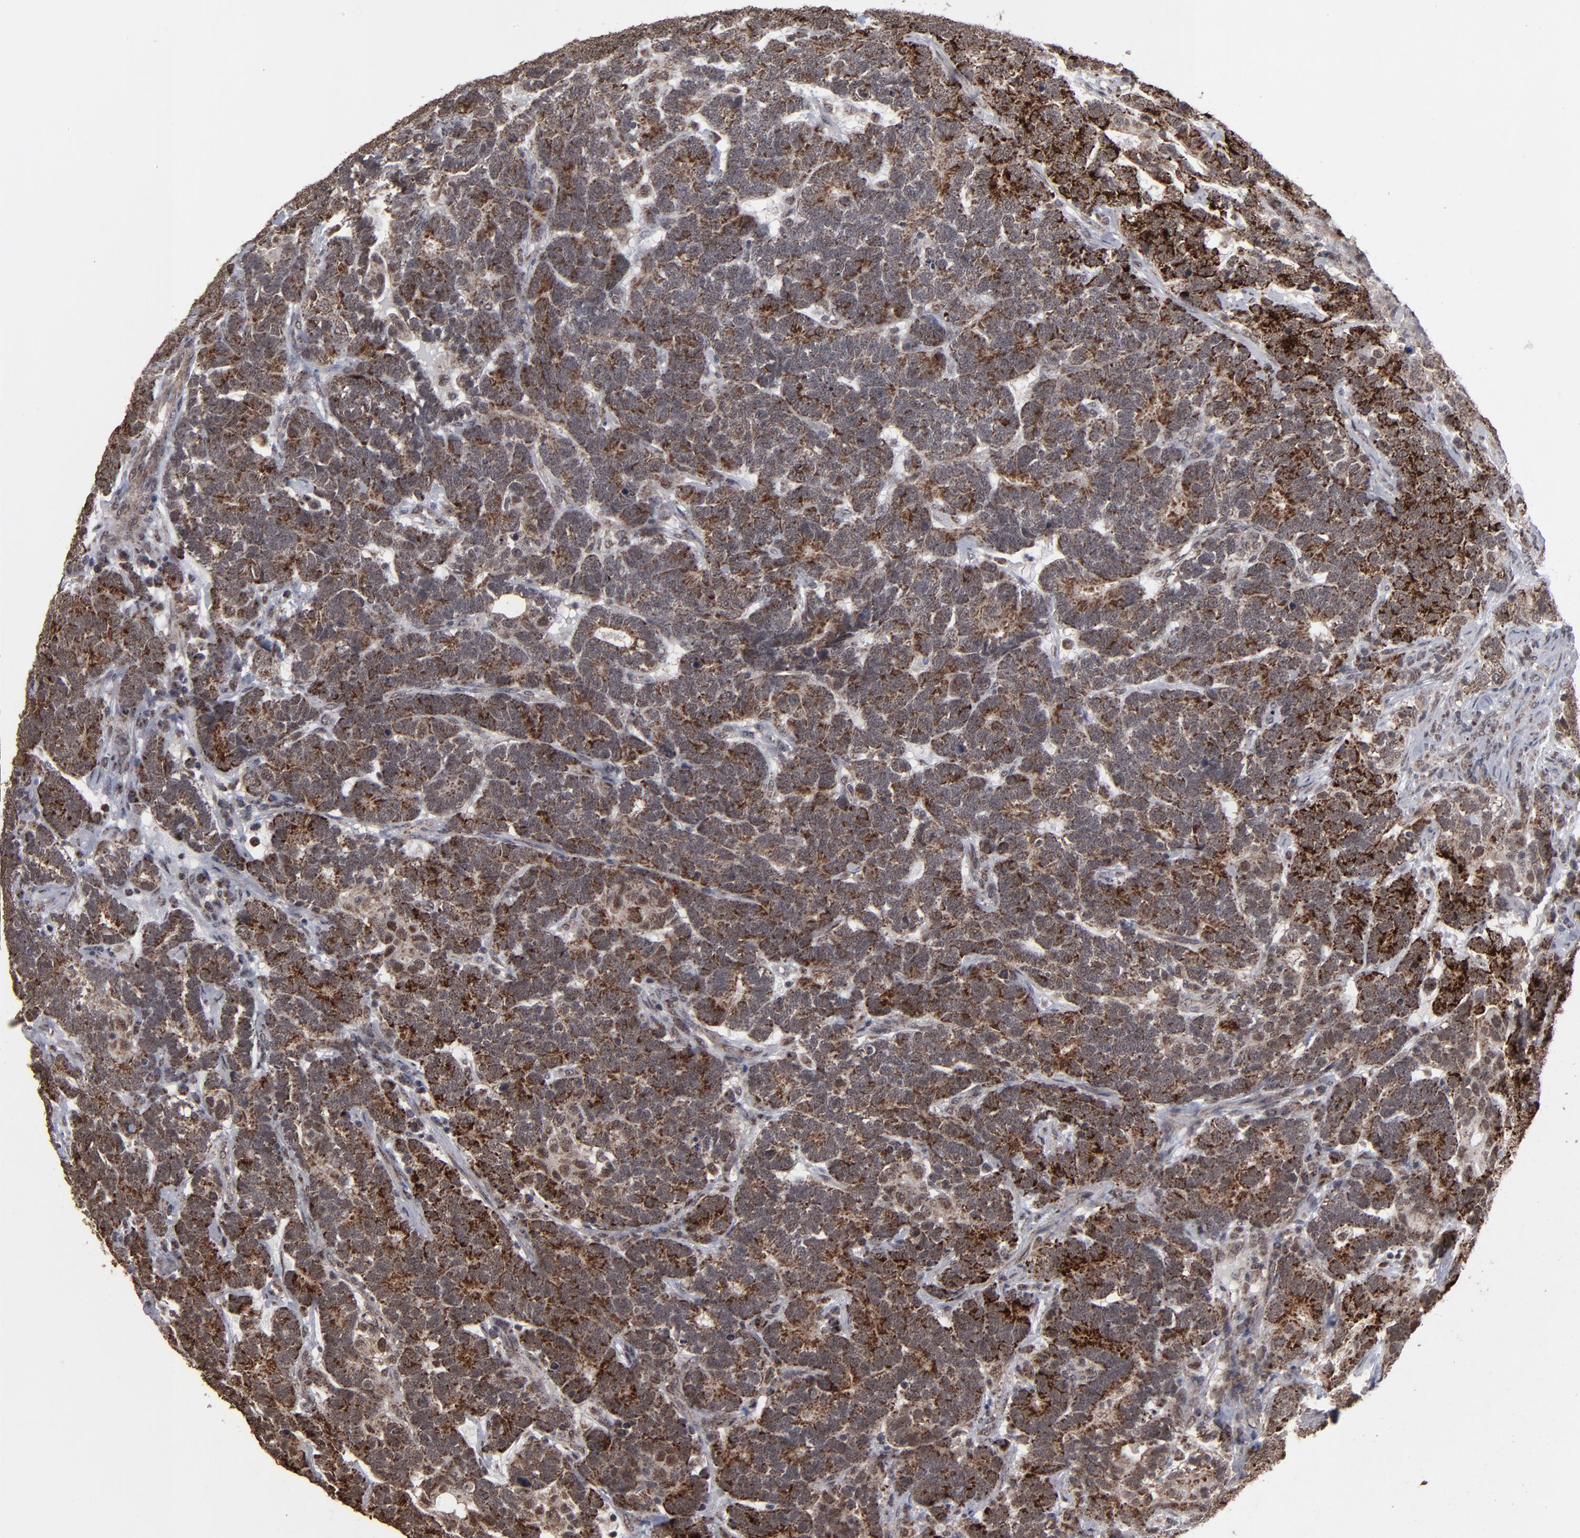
{"staining": {"intensity": "moderate", "quantity": ">75%", "location": "cytoplasmic/membranous"}, "tissue": "testis cancer", "cell_type": "Tumor cells", "image_type": "cancer", "snomed": [{"axis": "morphology", "description": "Carcinoma, Embryonal, NOS"}, {"axis": "topography", "description": "Testis"}], "caption": "Immunohistochemistry (IHC) (DAB (3,3'-diaminobenzidine)) staining of human testis cancer demonstrates moderate cytoplasmic/membranous protein staining in about >75% of tumor cells. (brown staining indicates protein expression, while blue staining denotes nuclei).", "gene": "BNIP3", "patient": {"sex": "male", "age": 26}}